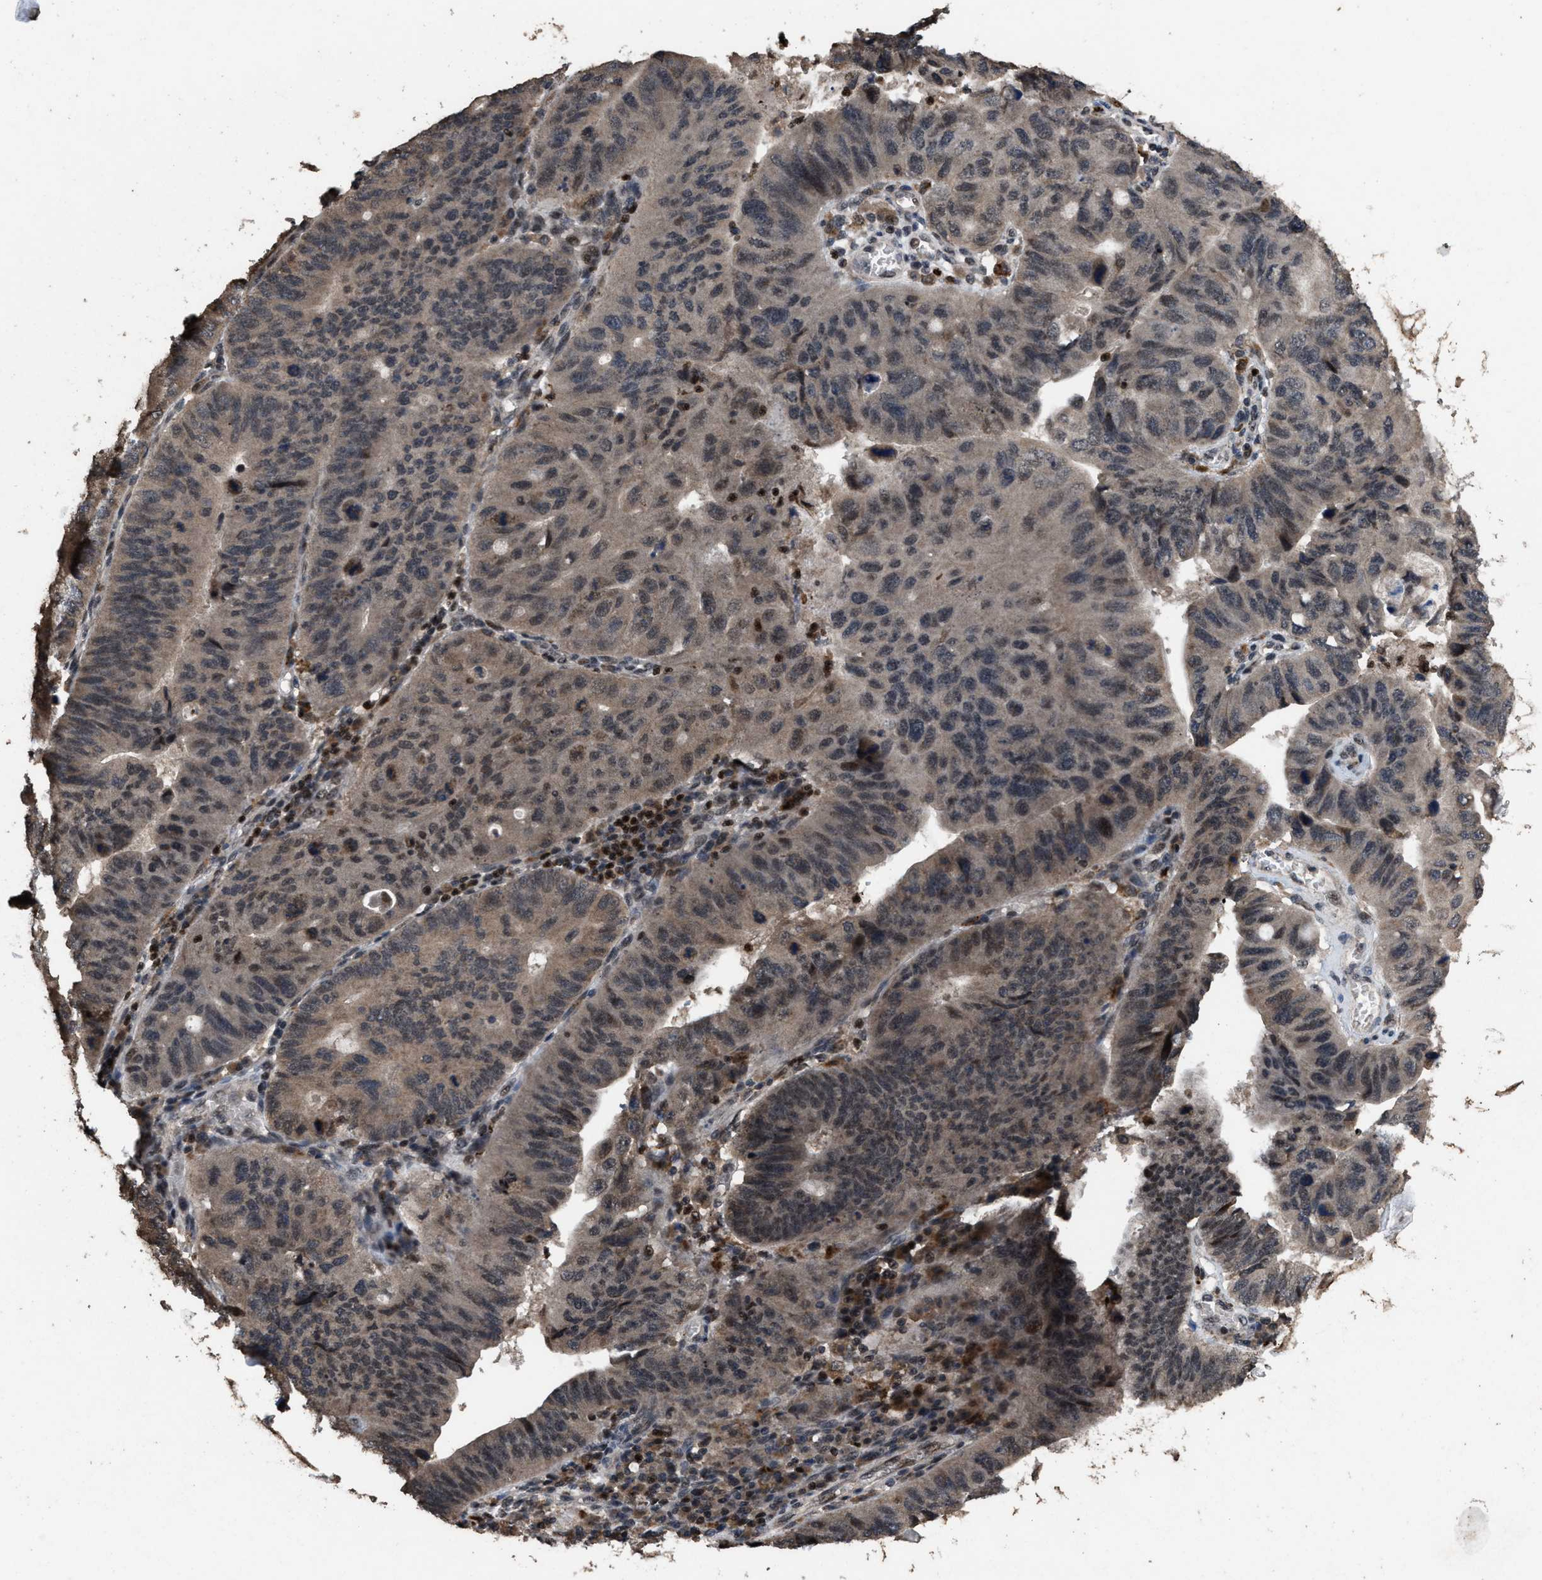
{"staining": {"intensity": "moderate", "quantity": "25%-75%", "location": "cytoplasmic/membranous,nuclear"}, "tissue": "stomach cancer", "cell_type": "Tumor cells", "image_type": "cancer", "snomed": [{"axis": "morphology", "description": "Adenocarcinoma, NOS"}, {"axis": "topography", "description": "Stomach"}], "caption": "Stomach adenocarcinoma stained with immunohistochemistry (IHC) displays moderate cytoplasmic/membranous and nuclear expression in approximately 25%-75% of tumor cells.", "gene": "HAUS6", "patient": {"sex": "male", "age": 59}}